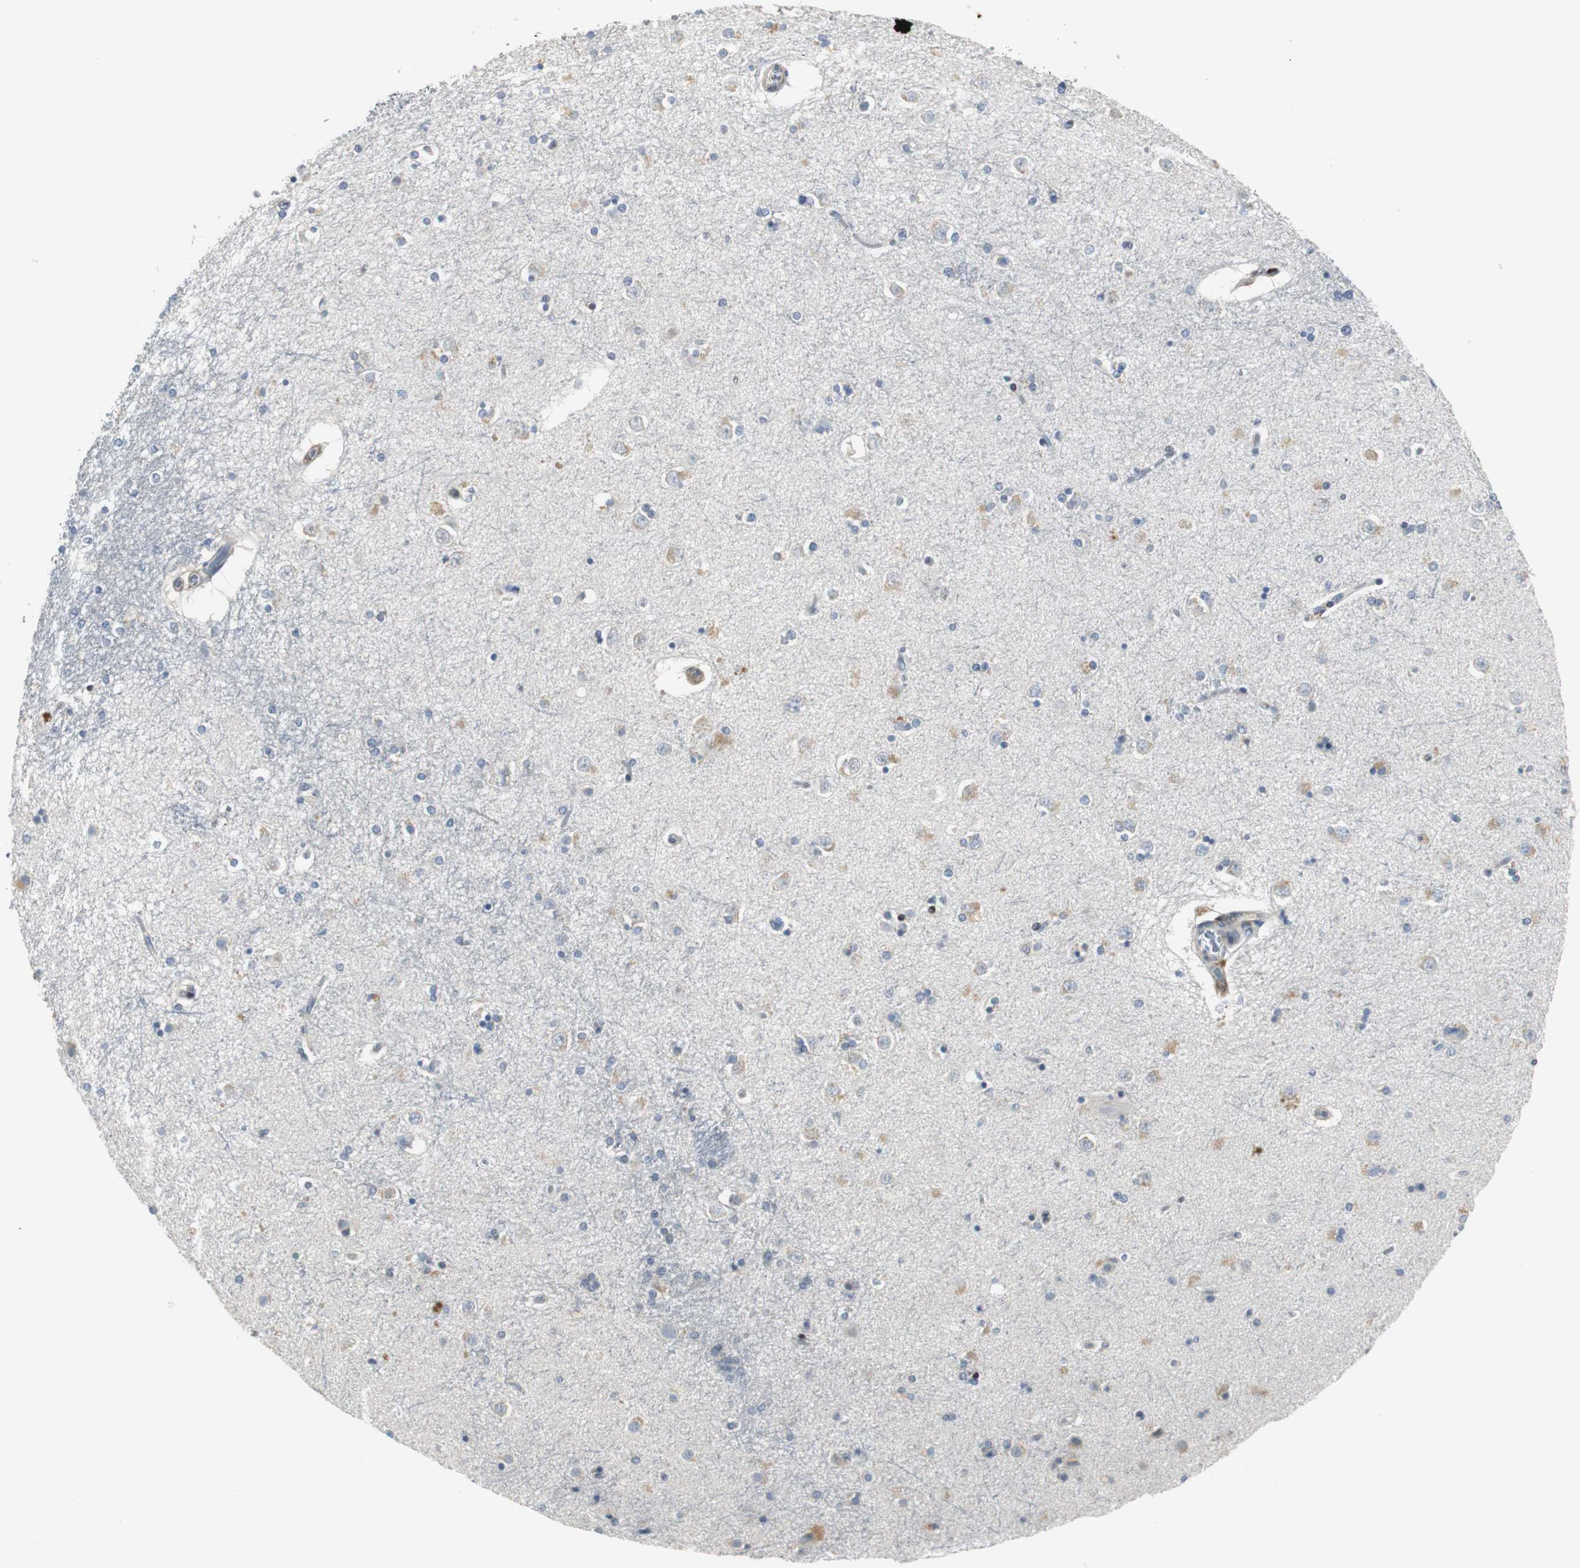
{"staining": {"intensity": "weak", "quantity": "<25%", "location": "cytoplasmic/membranous"}, "tissue": "caudate", "cell_type": "Glial cells", "image_type": "normal", "snomed": [{"axis": "morphology", "description": "Normal tissue, NOS"}, {"axis": "topography", "description": "Lateral ventricle wall"}], "caption": "A histopathology image of caudate stained for a protein shows no brown staining in glial cells. (DAB immunohistochemistry, high magnification).", "gene": "FHL2", "patient": {"sex": "female", "age": 54}}